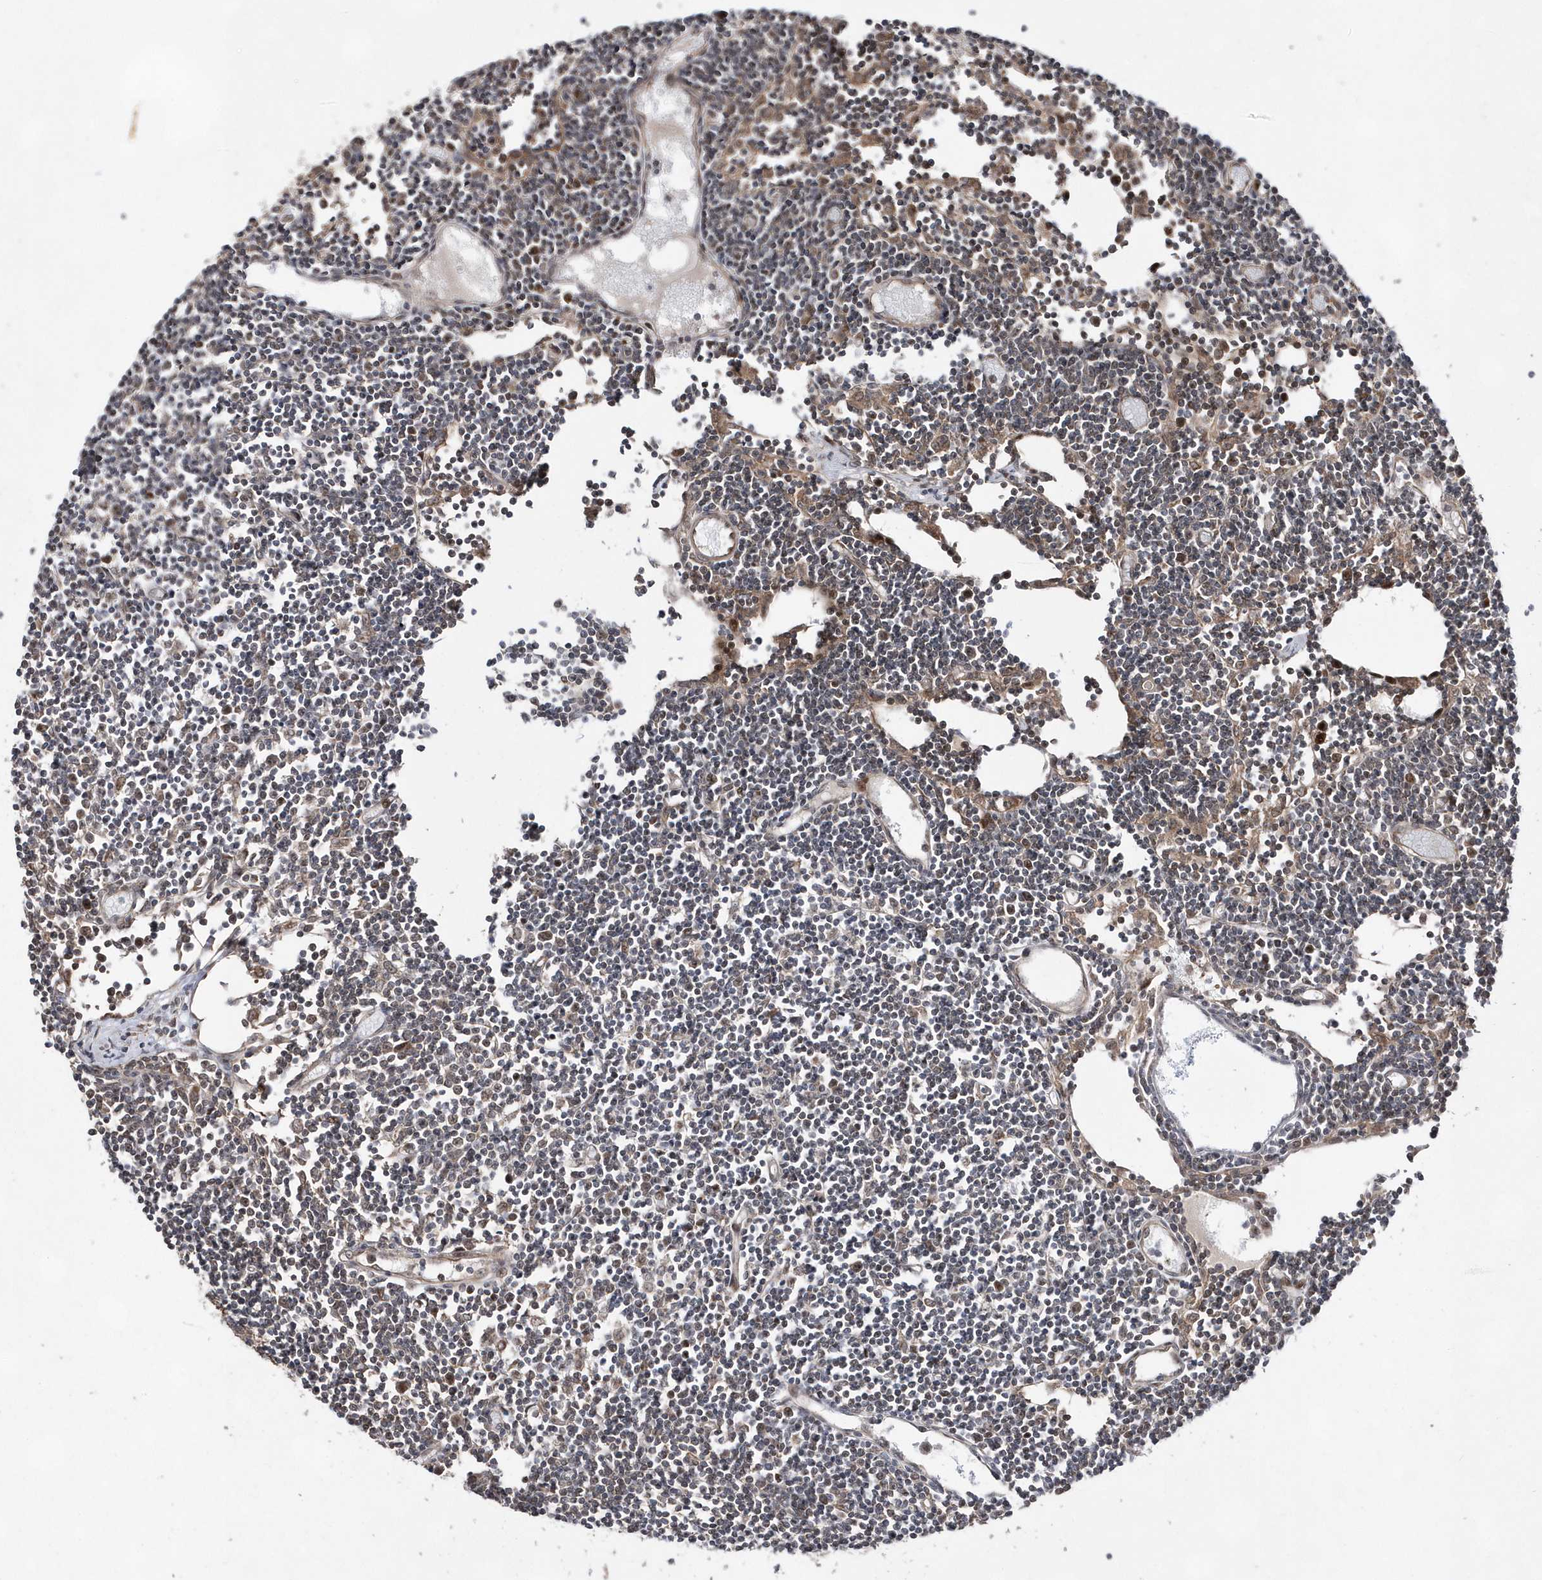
{"staining": {"intensity": "moderate", "quantity": "25%-75%", "location": "cytoplasmic/membranous"}, "tissue": "lymph node", "cell_type": "Non-germinal center cells", "image_type": "normal", "snomed": [{"axis": "morphology", "description": "Normal tissue, NOS"}, {"axis": "topography", "description": "Lymph node"}], "caption": "A histopathology image of lymph node stained for a protein reveals moderate cytoplasmic/membranous brown staining in non-germinal center cells.", "gene": "DALRD3", "patient": {"sex": "female", "age": 11}}